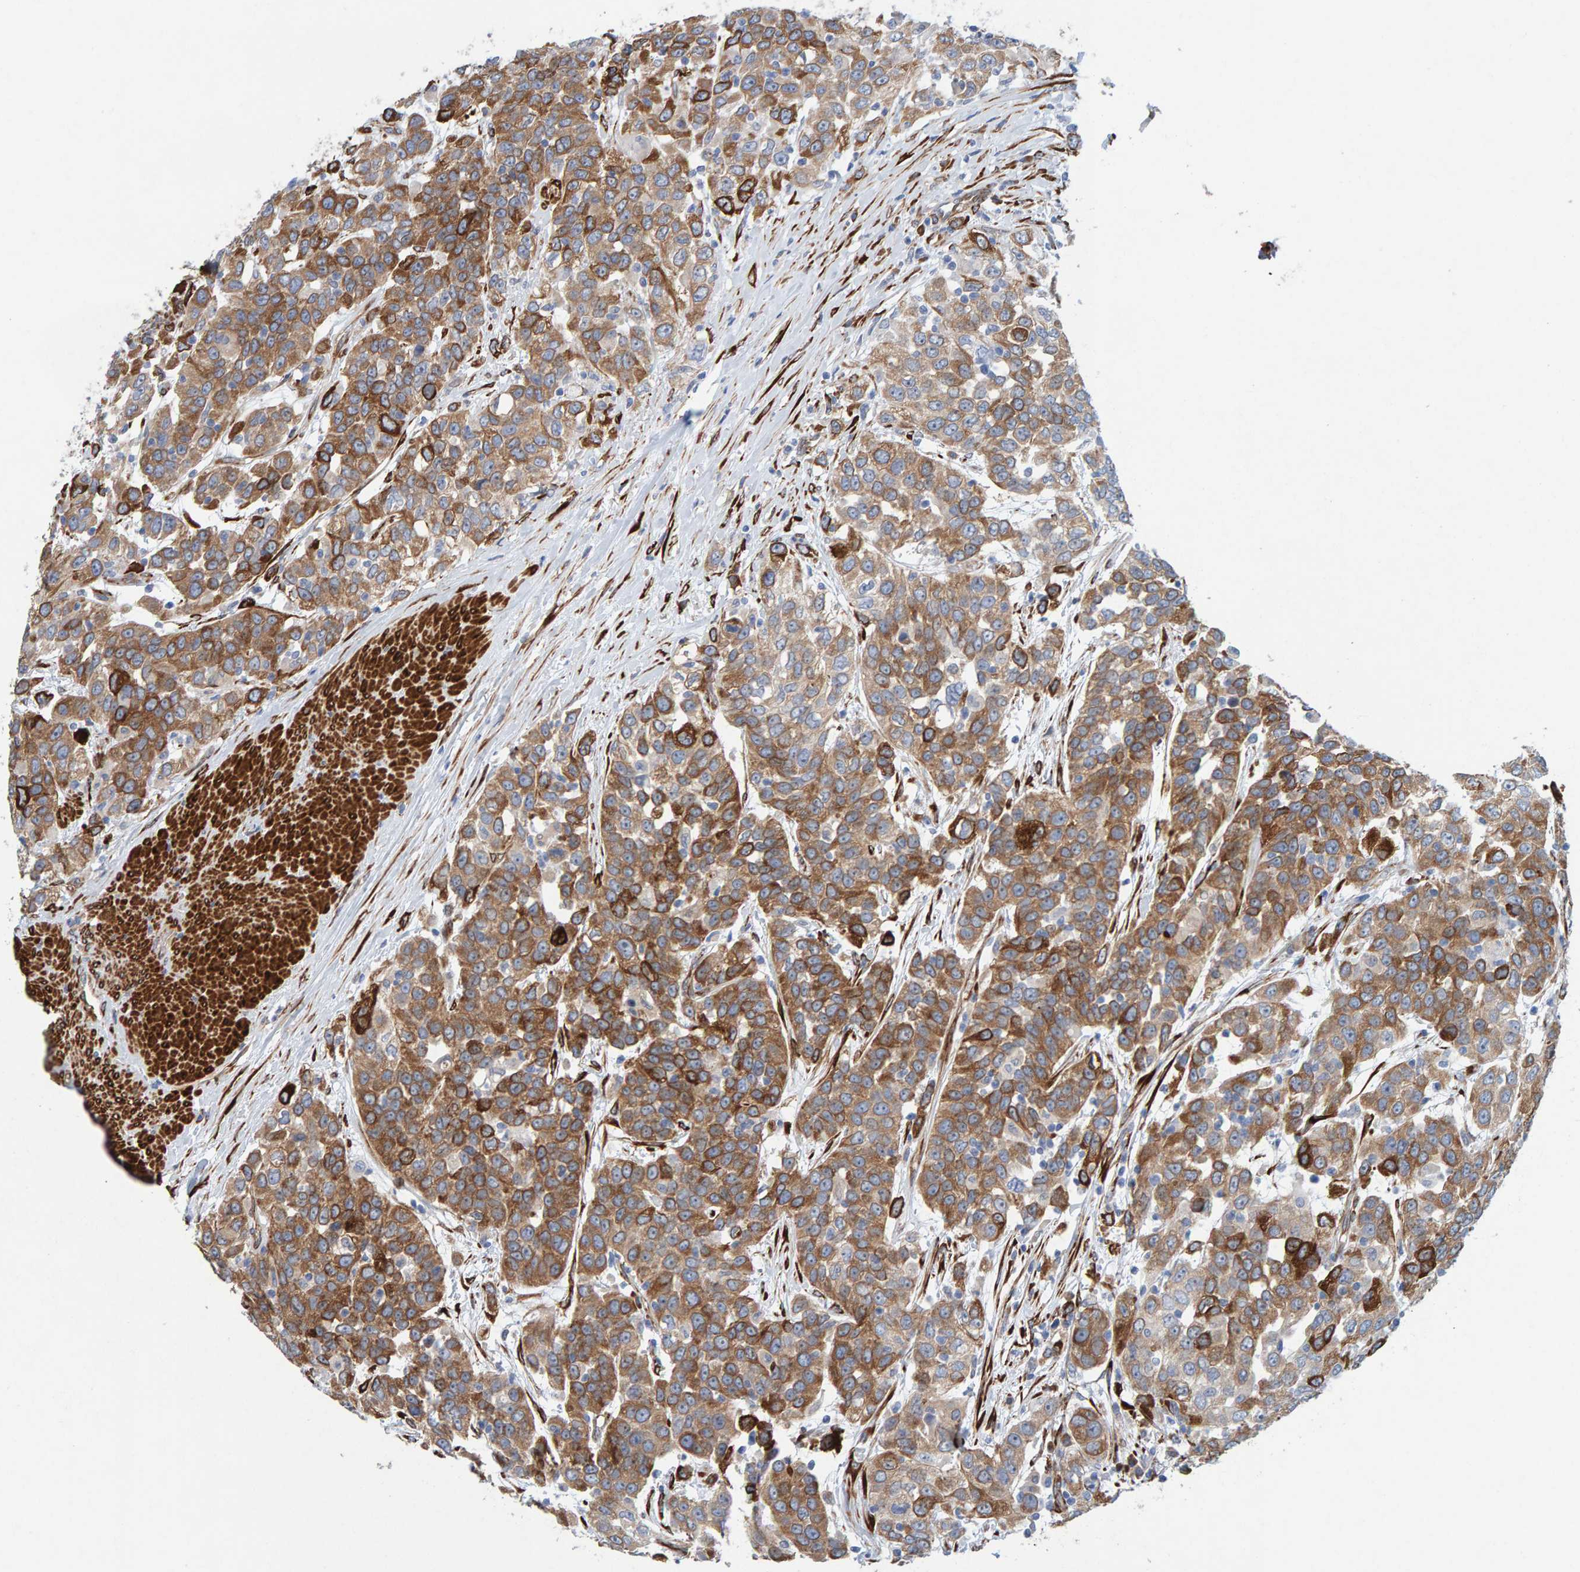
{"staining": {"intensity": "moderate", "quantity": ">75%", "location": "cytoplasmic/membranous"}, "tissue": "urothelial cancer", "cell_type": "Tumor cells", "image_type": "cancer", "snomed": [{"axis": "morphology", "description": "Urothelial carcinoma, High grade"}, {"axis": "topography", "description": "Urinary bladder"}], "caption": "Urothelial cancer was stained to show a protein in brown. There is medium levels of moderate cytoplasmic/membranous expression in about >75% of tumor cells.", "gene": "MMP16", "patient": {"sex": "female", "age": 80}}